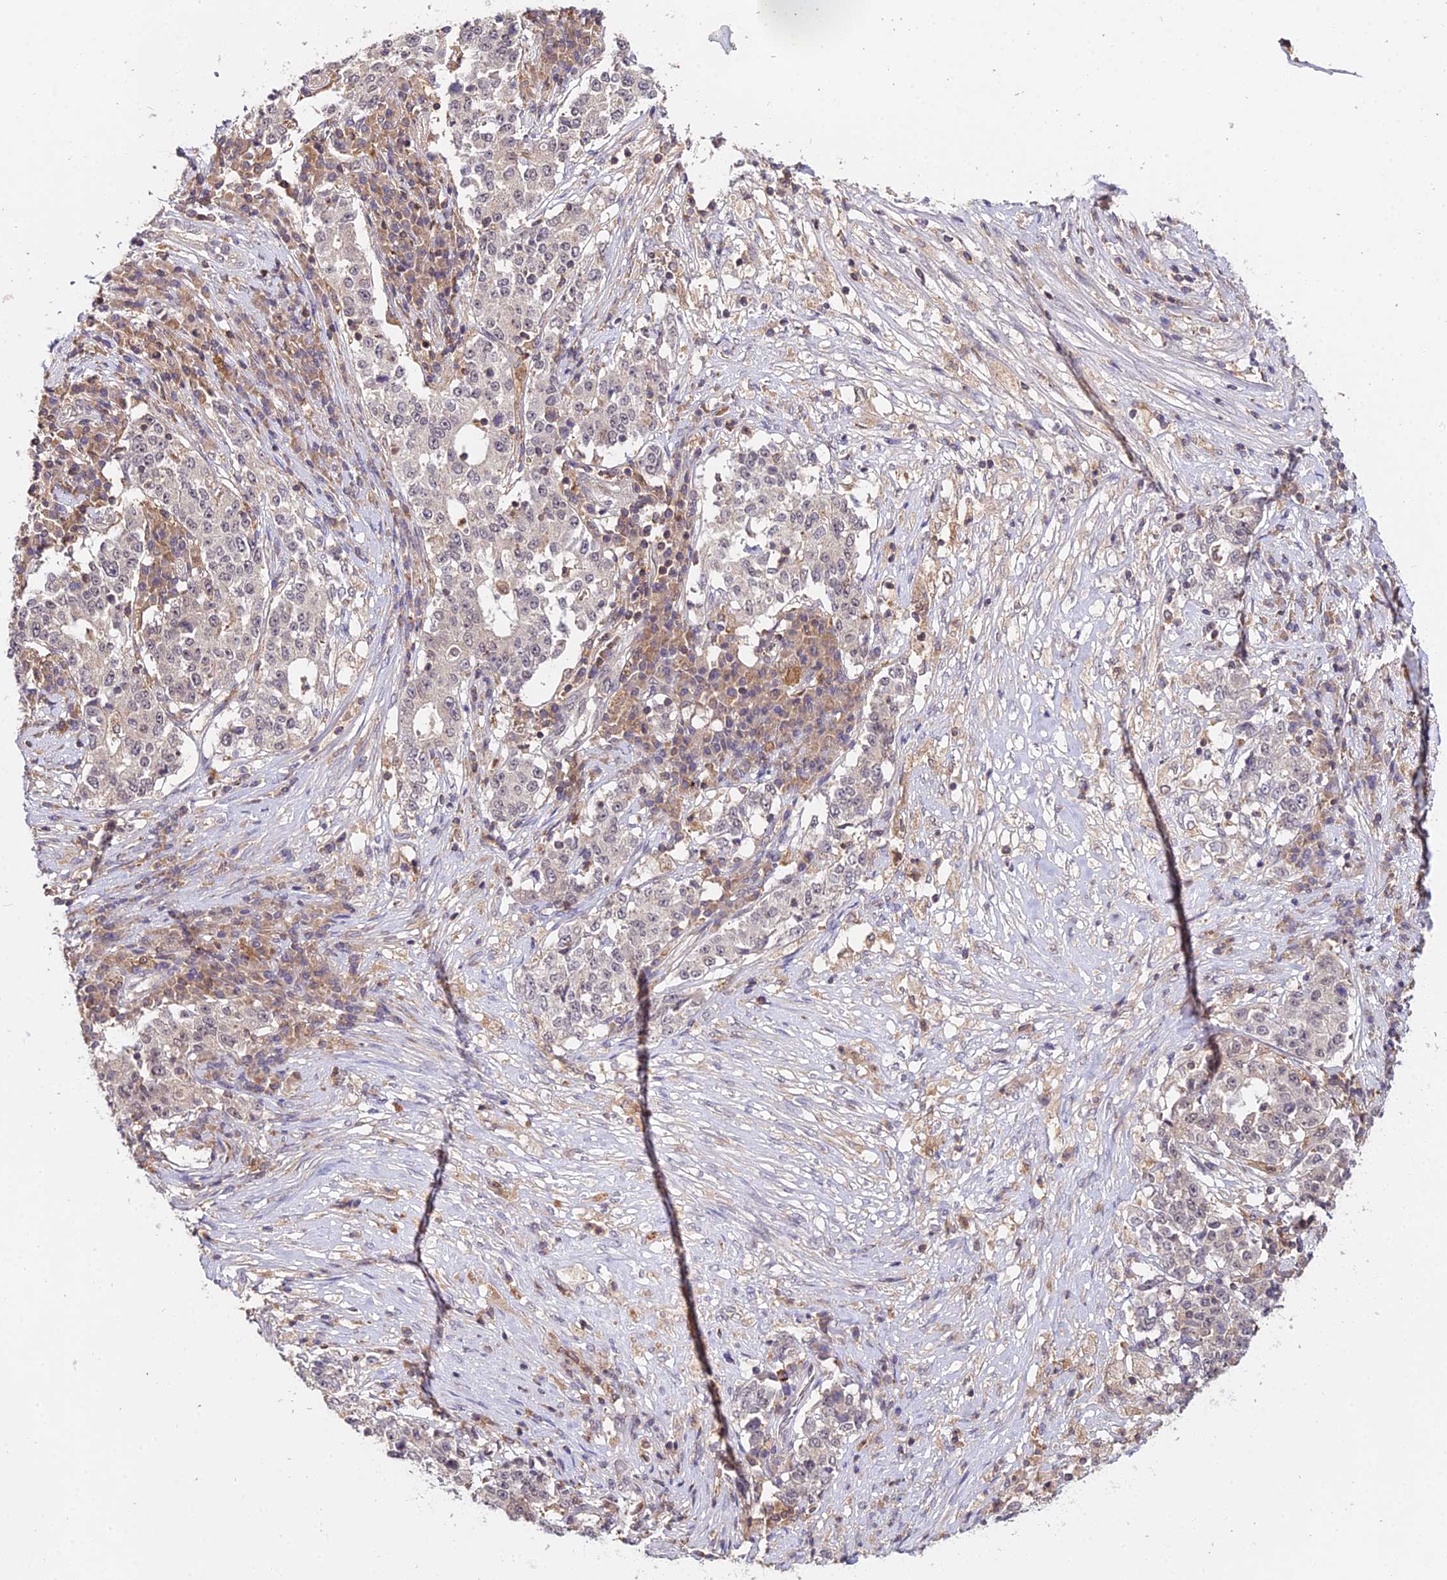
{"staining": {"intensity": "negative", "quantity": "none", "location": "none"}, "tissue": "stomach cancer", "cell_type": "Tumor cells", "image_type": "cancer", "snomed": [{"axis": "morphology", "description": "Adenocarcinoma, NOS"}, {"axis": "topography", "description": "Stomach"}], "caption": "Stomach adenocarcinoma was stained to show a protein in brown. There is no significant expression in tumor cells.", "gene": "TPRX1", "patient": {"sex": "male", "age": 59}}